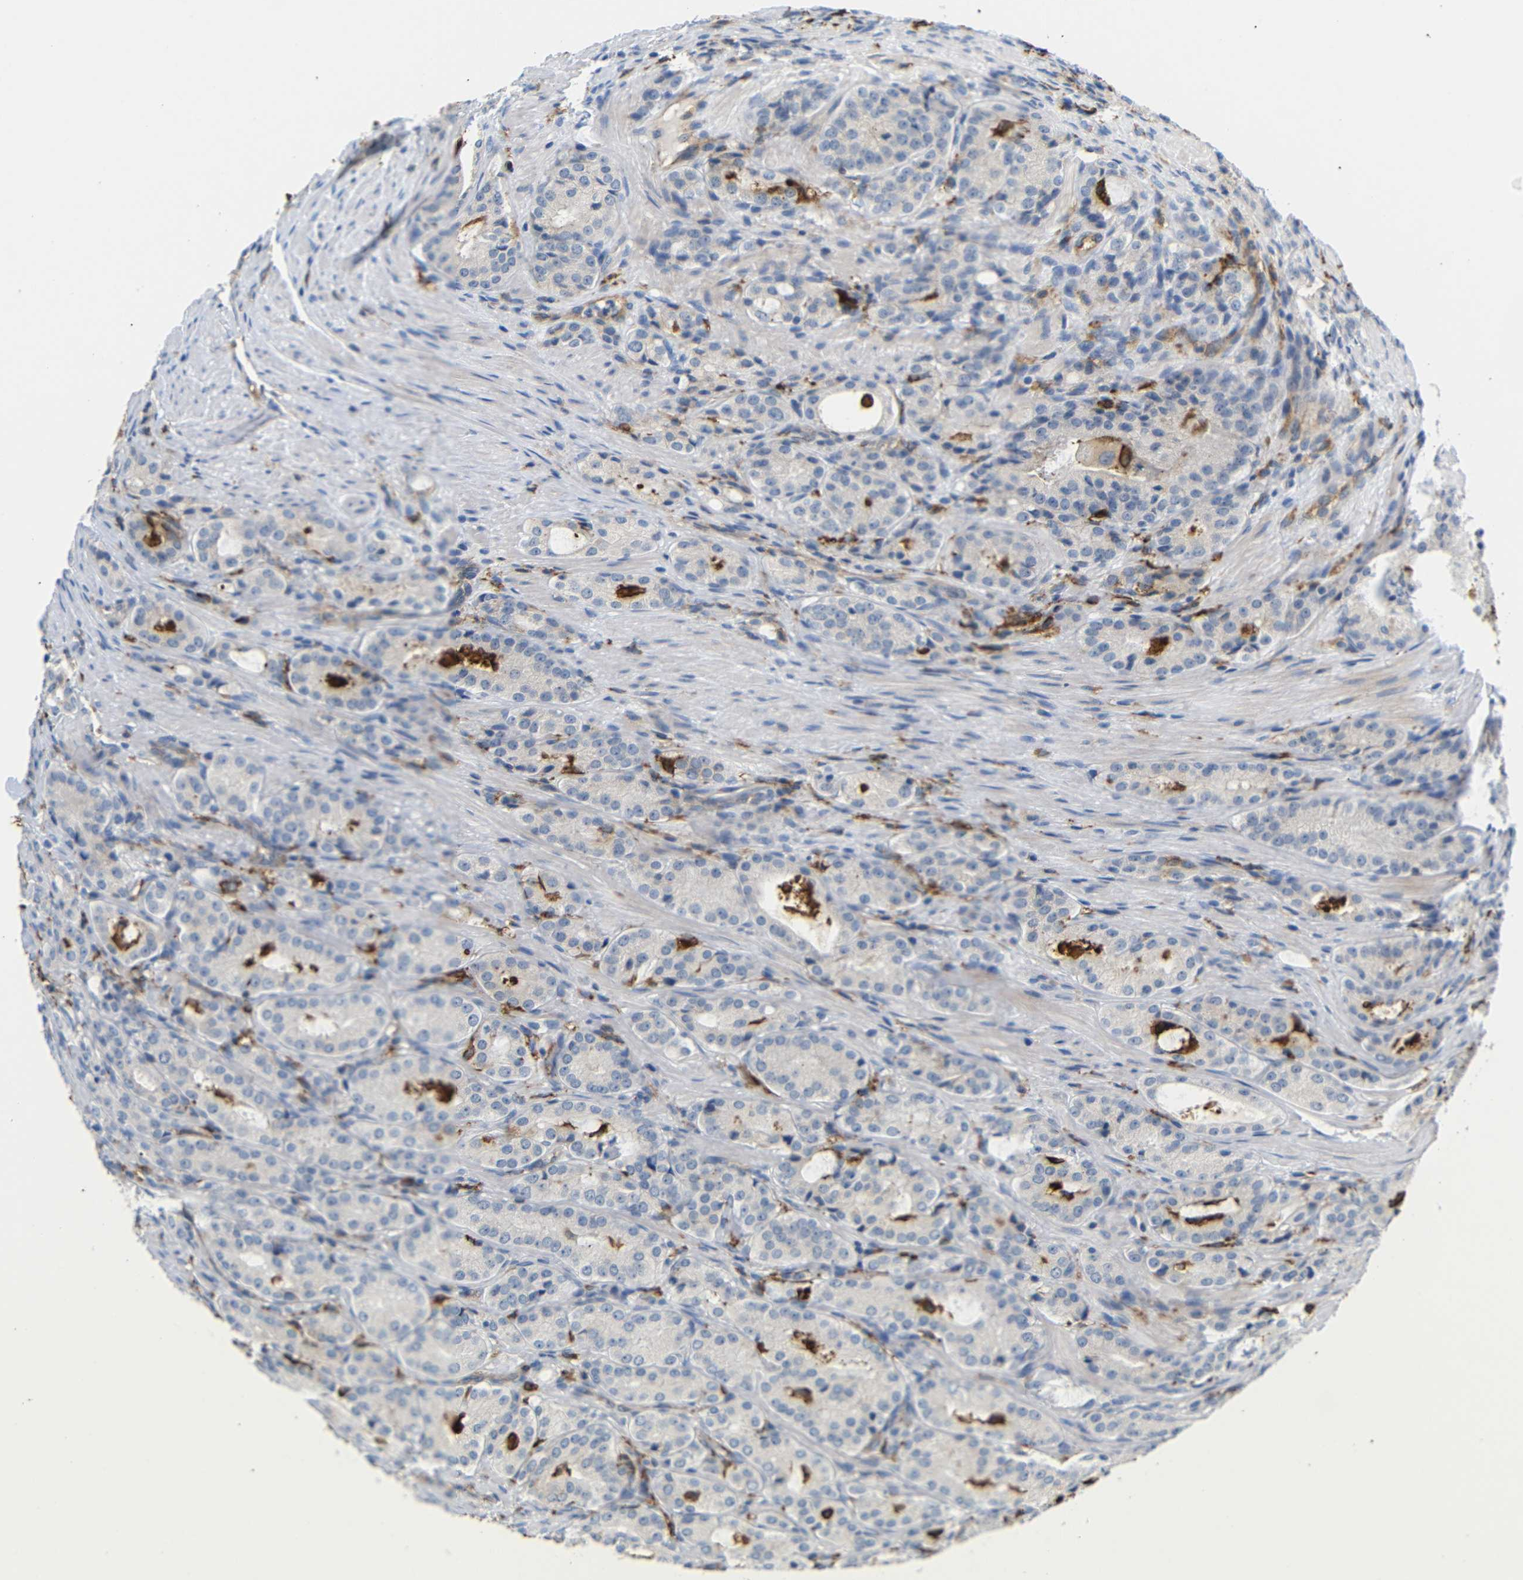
{"staining": {"intensity": "negative", "quantity": "none", "location": "none"}, "tissue": "prostate cancer", "cell_type": "Tumor cells", "image_type": "cancer", "snomed": [{"axis": "morphology", "description": "Adenocarcinoma, High grade"}, {"axis": "topography", "description": "Prostate"}], "caption": "Human high-grade adenocarcinoma (prostate) stained for a protein using immunohistochemistry (IHC) shows no expression in tumor cells.", "gene": "HLA-DQB1", "patient": {"sex": "male", "age": 72}}